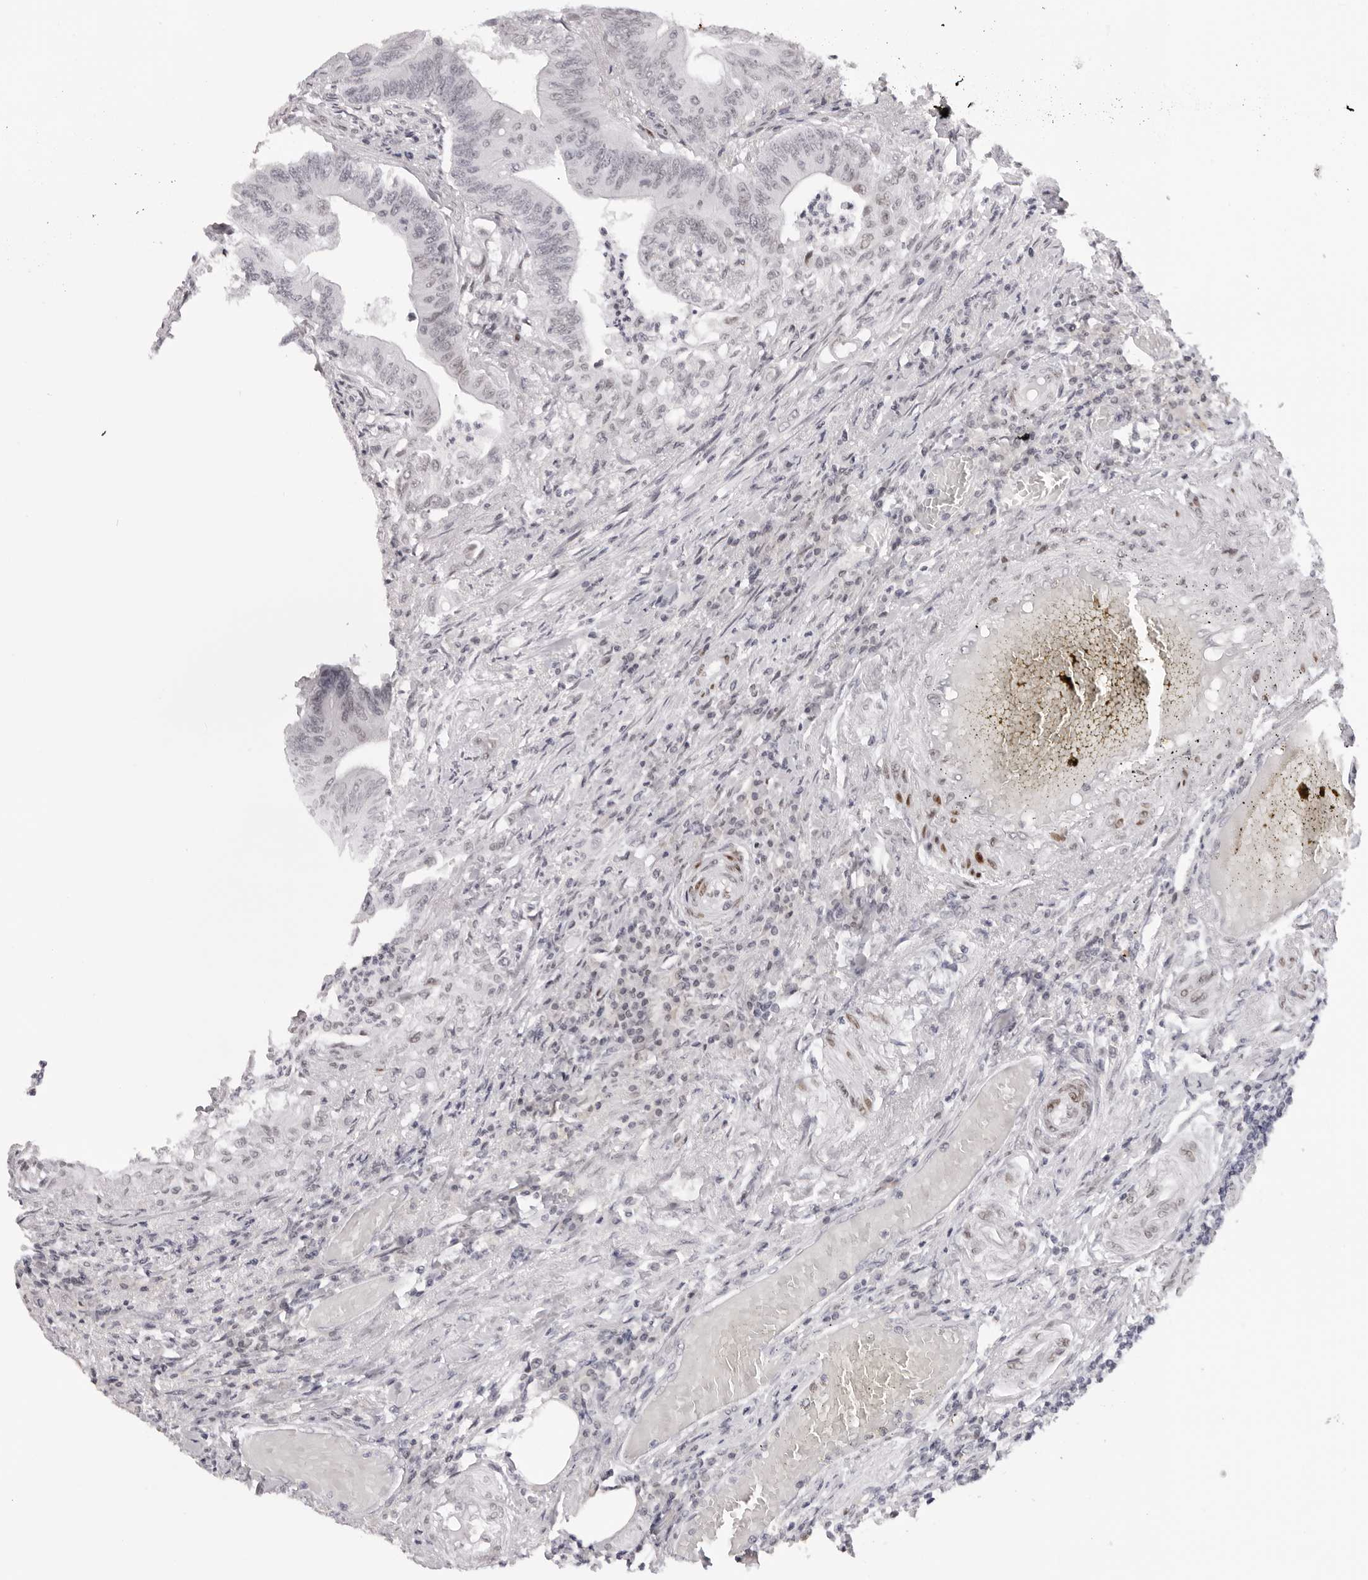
{"staining": {"intensity": "negative", "quantity": "none", "location": "none"}, "tissue": "colorectal cancer", "cell_type": "Tumor cells", "image_type": "cancer", "snomed": [{"axis": "morphology", "description": "Adenoma, NOS"}, {"axis": "morphology", "description": "Adenocarcinoma, NOS"}, {"axis": "topography", "description": "Colon"}], "caption": "Colorectal cancer (adenocarcinoma) was stained to show a protein in brown. There is no significant expression in tumor cells.", "gene": "MAFK", "patient": {"sex": "male", "age": 79}}